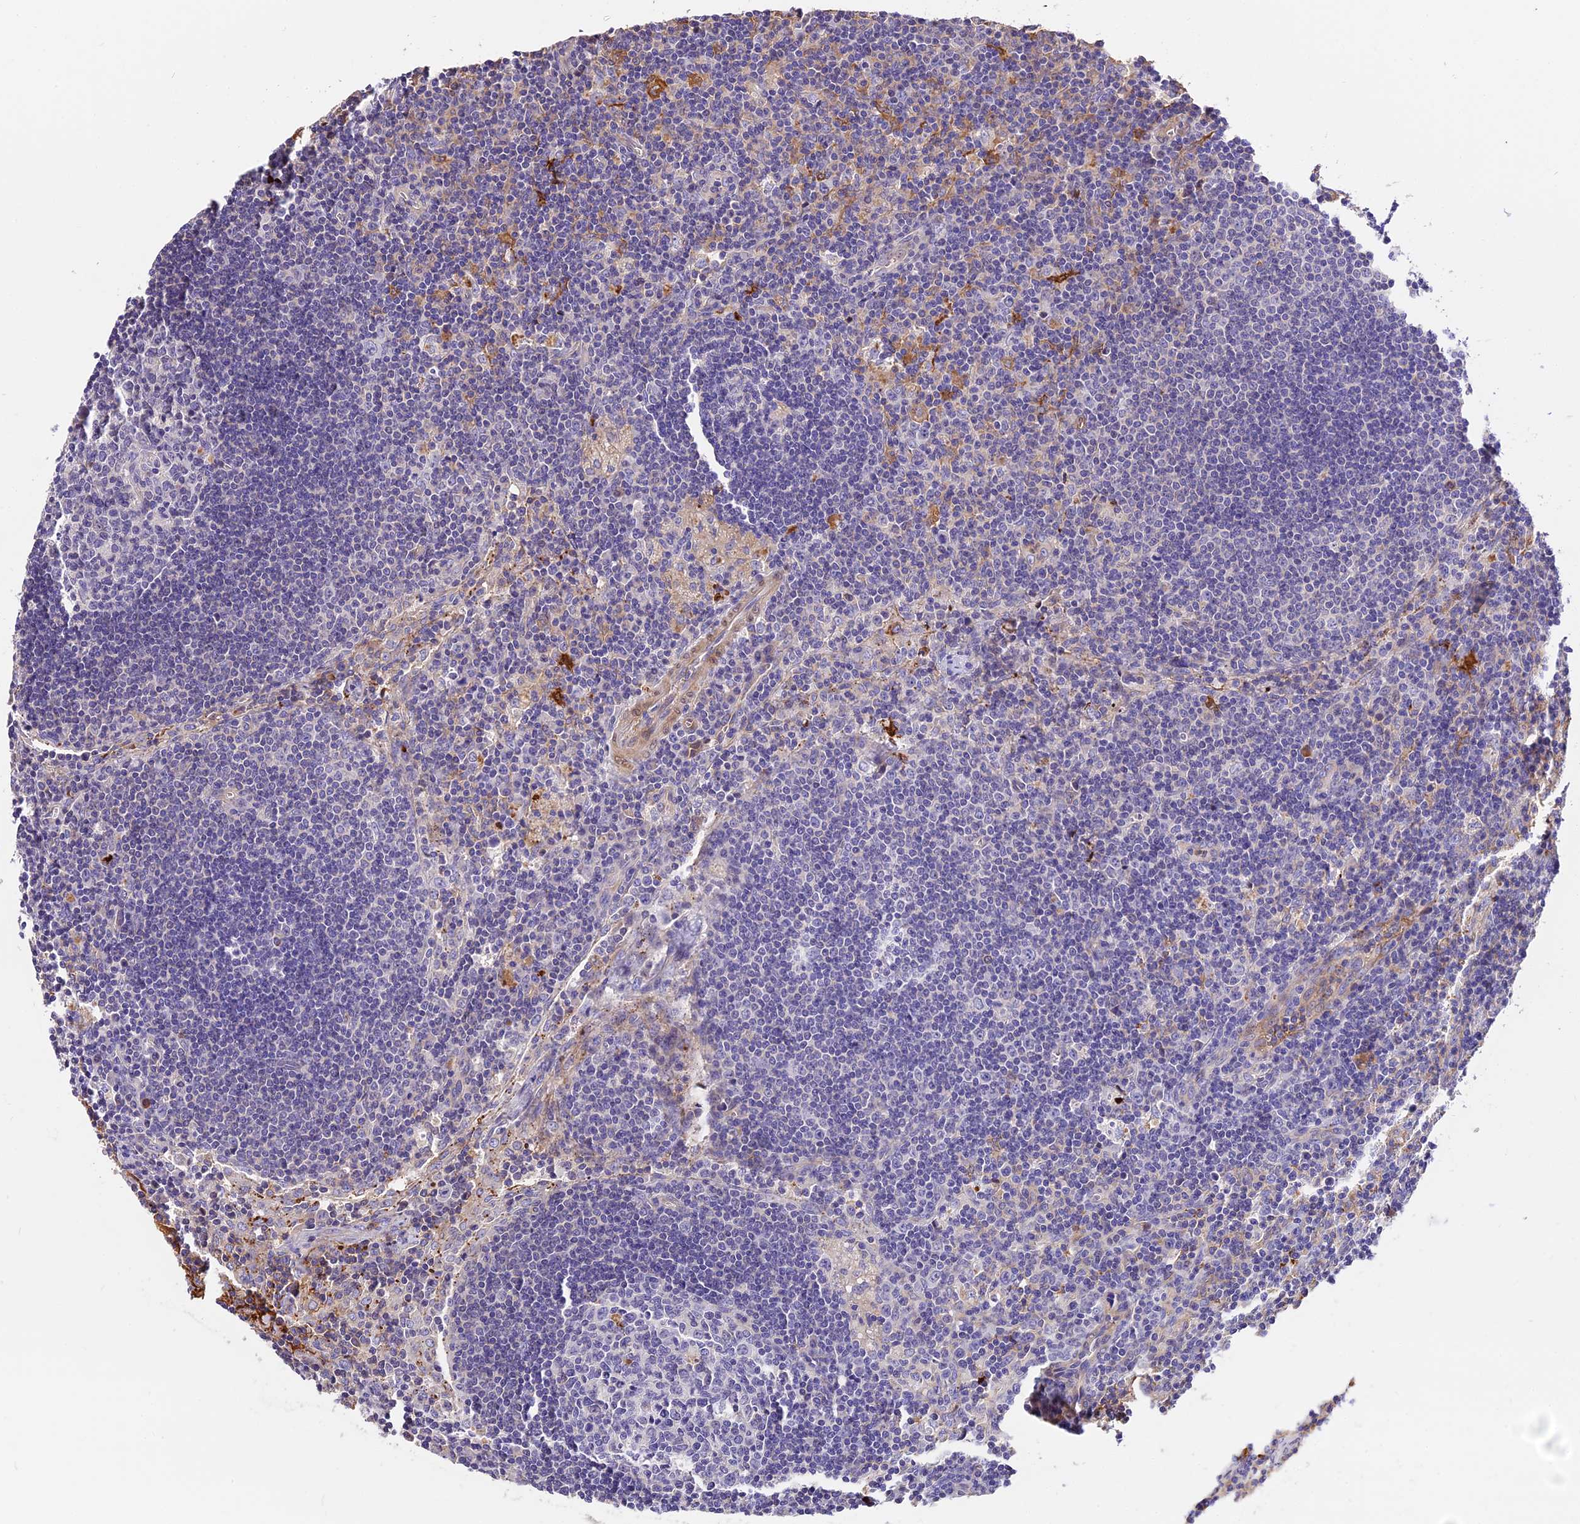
{"staining": {"intensity": "negative", "quantity": "none", "location": "none"}, "tissue": "lymph node", "cell_type": "Germinal center cells", "image_type": "normal", "snomed": [{"axis": "morphology", "description": "Normal tissue, NOS"}, {"axis": "topography", "description": "Lymph node"}], "caption": "Immunohistochemistry (IHC) photomicrograph of benign human lymph node stained for a protein (brown), which exhibits no positivity in germinal center cells. (Brightfield microscopy of DAB immunohistochemistry (IHC) at high magnification).", "gene": "MAP3K7CL", "patient": {"sex": "male", "age": 58}}